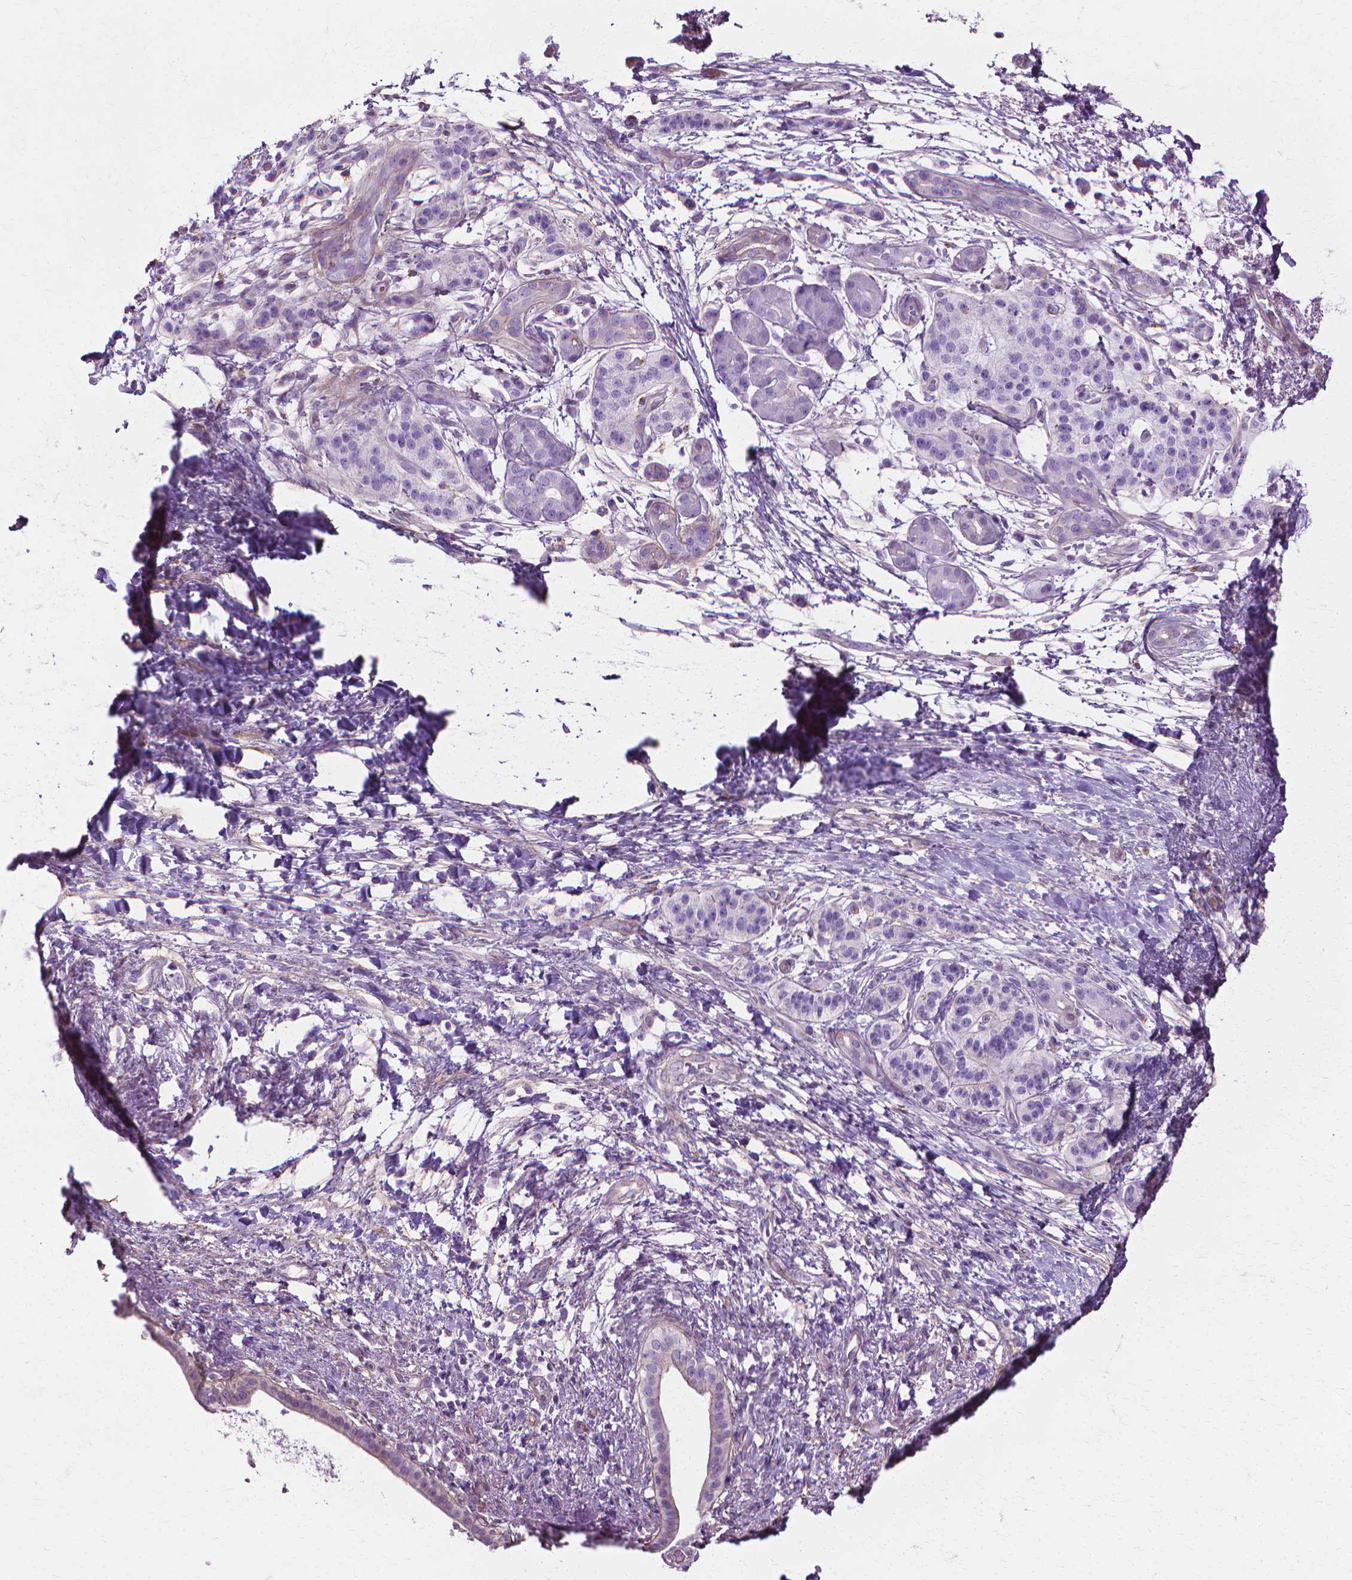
{"staining": {"intensity": "negative", "quantity": "none", "location": "none"}, "tissue": "pancreatic cancer", "cell_type": "Tumor cells", "image_type": "cancer", "snomed": [{"axis": "morphology", "description": "Adenocarcinoma, NOS"}, {"axis": "topography", "description": "Pancreas"}], "caption": "A high-resolution micrograph shows immunohistochemistry staining of pancreatic cancer, which displays no significant staining in tumor cells.", "gene": "CFAP157", "patient": {"sex": "female", "age": 72}}